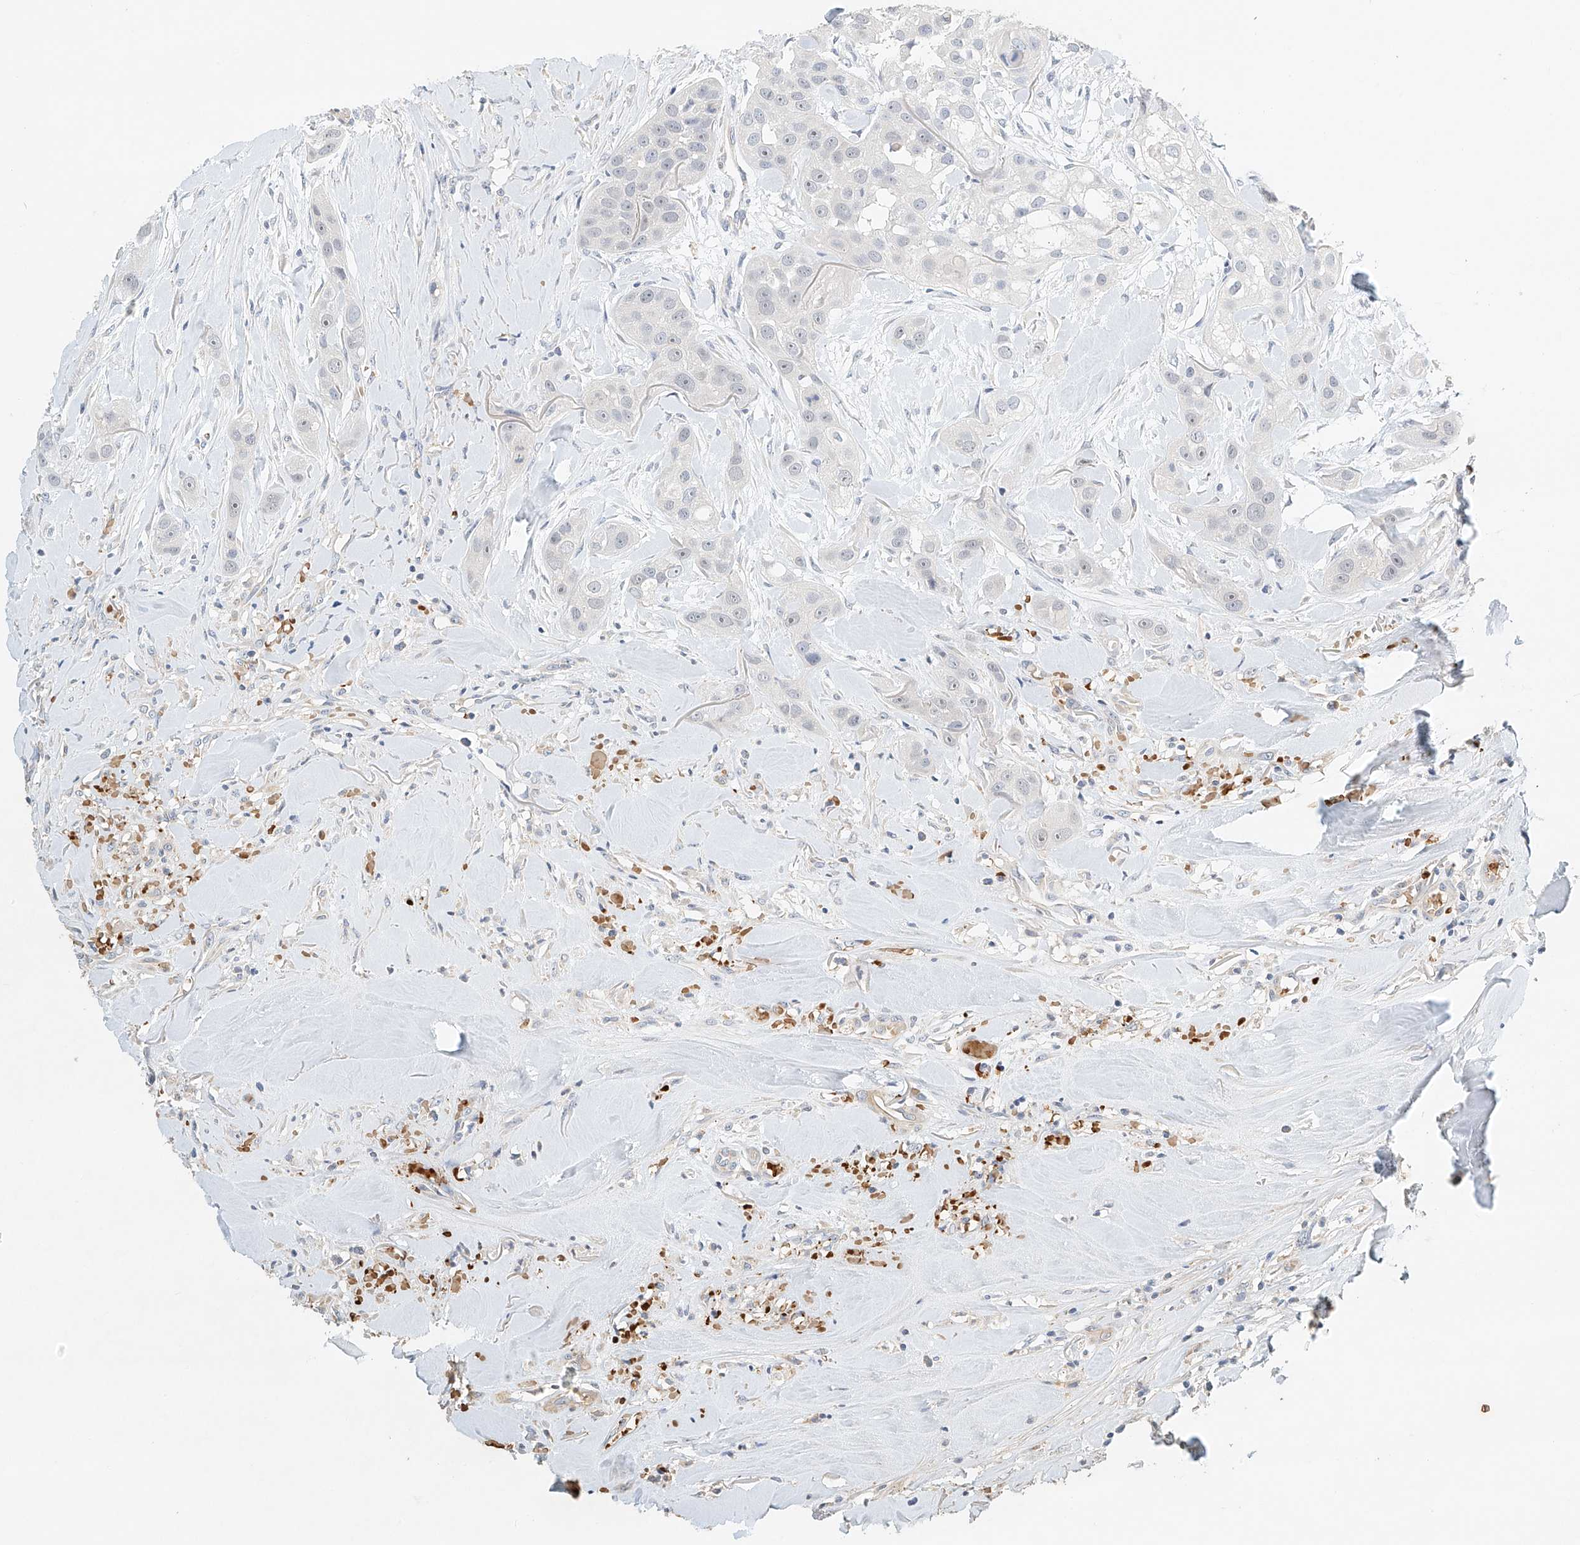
{"staining": {"intensity": "negative", "quantity": "none", "location": "none"}, "tissue": "head and neck cancer", "cell_type": "Tumor cells", "image_type": "cancer", "snomed": [{"axis": "morphology", "description": "Normal tissue, NOS"}, {"axis": "morphology", "description": "Squamous cell carcinoma, NOS"}, {"axis": "topography", "description": "Skeletal muscle"}, {"axis": "topography", "description": "Head-Neck"}], "caption": "A histopathology image of human head and neck squamous cell carcinoma is negative for staining in tumor cells.", "gene": "RCAN3", "patient": {"sex": "male", "age": 51}}